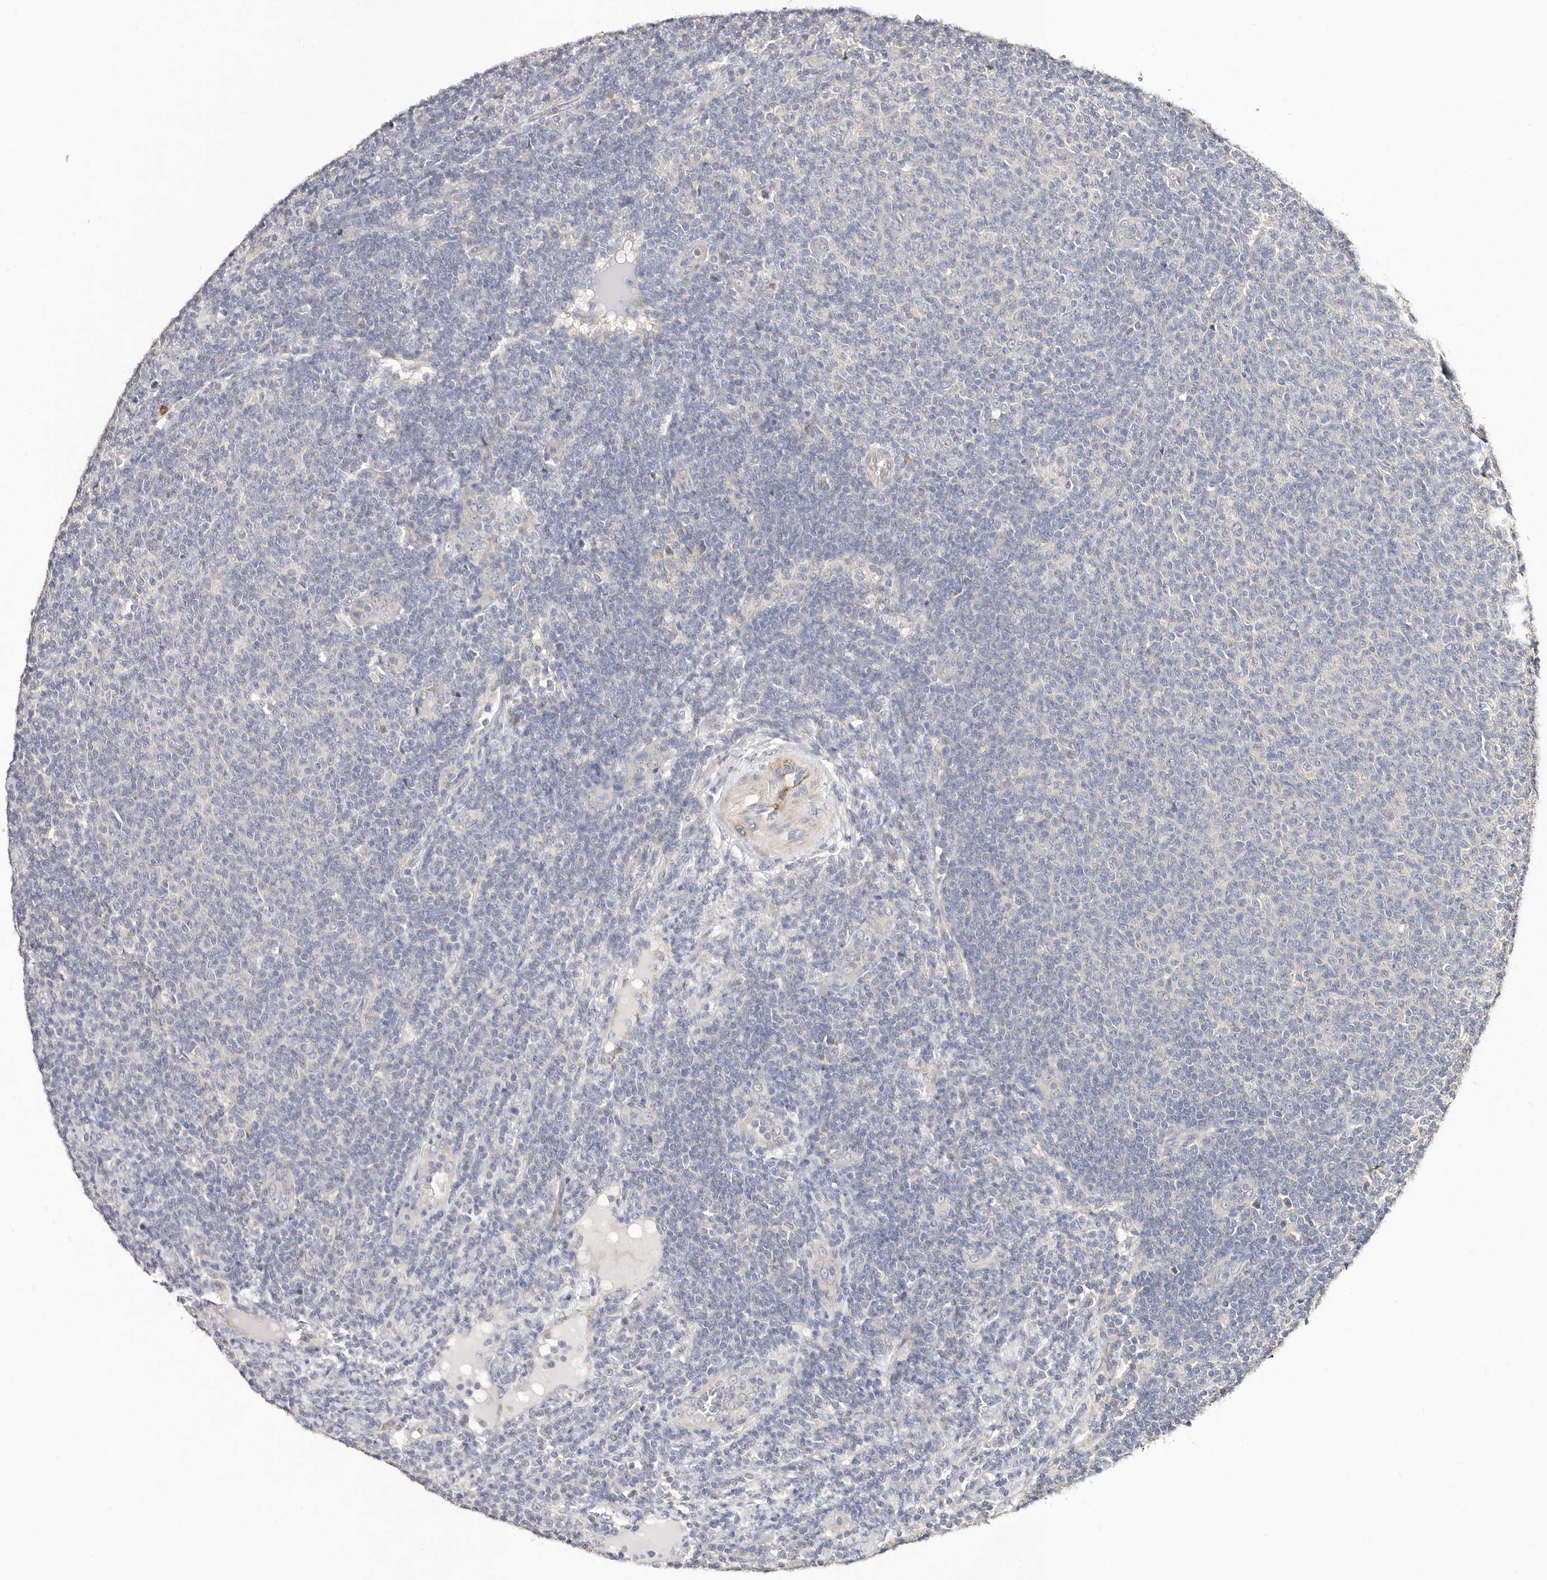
{"staining": {"intensity": "negative", "quantity": "none", "location": "none"}, "tissue": "lymphoma", "cell_type": "Tumor cells", "image_type": "cancer", "snomed": [{"axis": "morphology", "description": "Malignant lymphoma, non-Hodgkin's type, Low grade"}, {"axis": "topography", "description": "Lymph node"}], "caption": "Low-grade malignant lymphoma, non-Hodgkin's type was stained to show a protein in brown. There is no significant positivity in tumor cells.", "gene": "VIPAS39", "patient": {"sex": "male", "age": 66}}